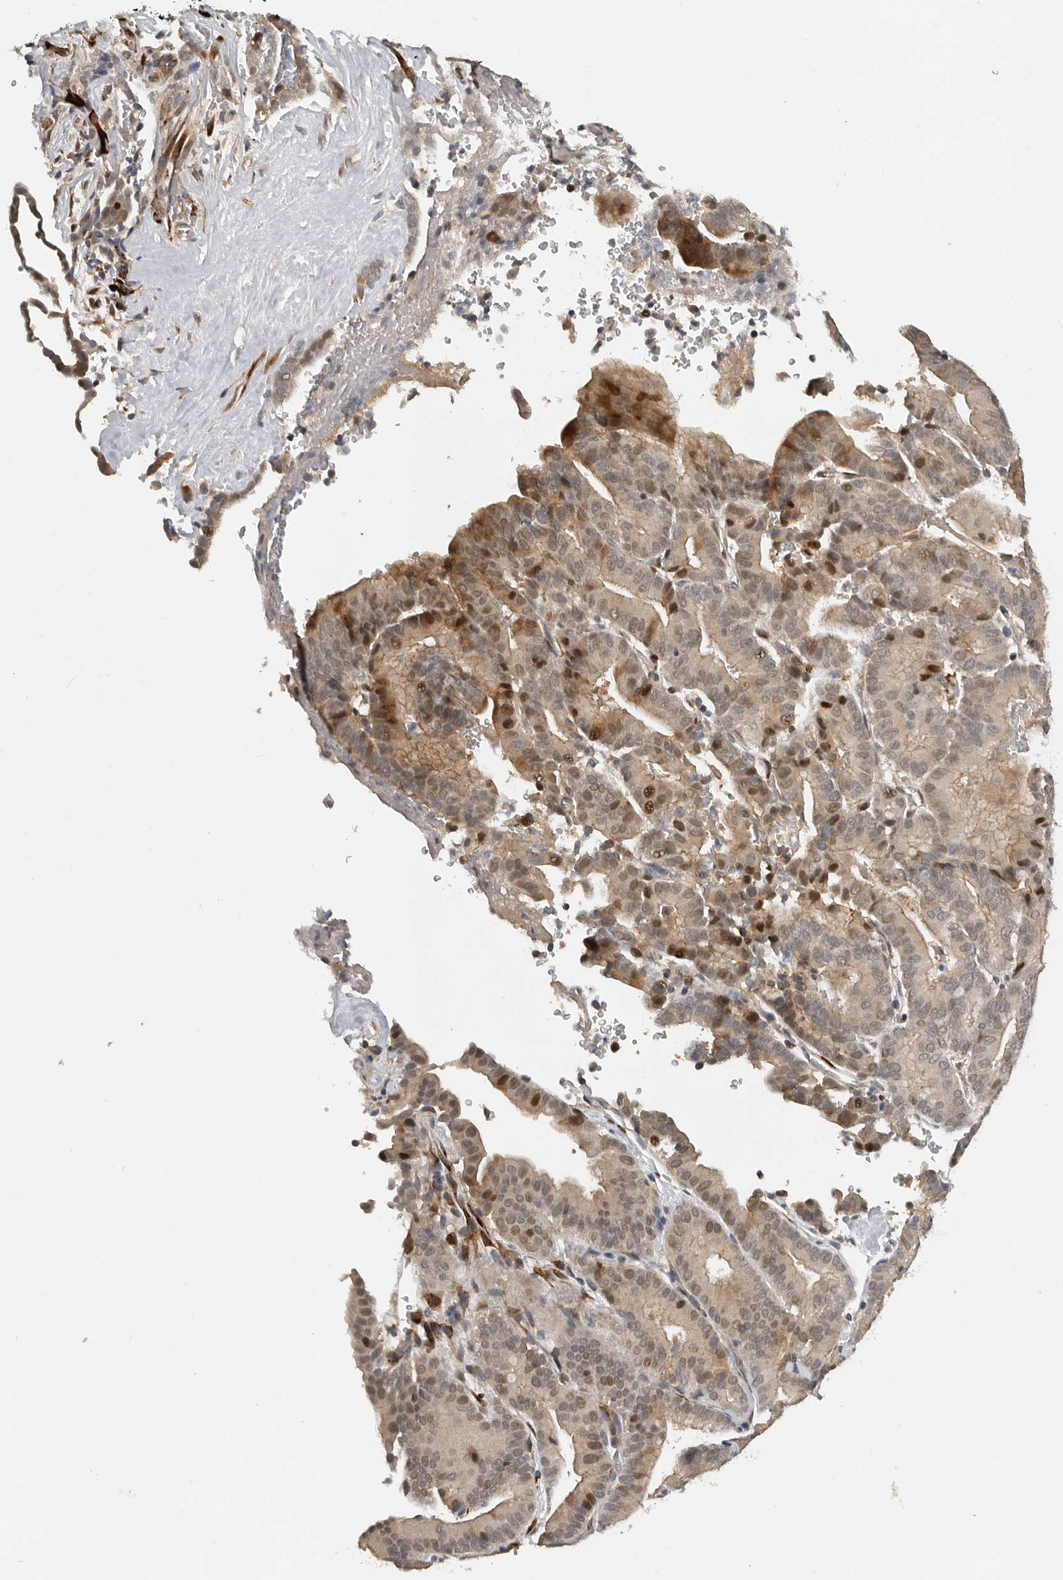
{"staining": {"intensity": "moderate", "quantity": ">75%", "location": "cytoplasmic/membranous,nuclear"}, "tissue": "liver cancer", "cell_type": "Tumor cells", "image_type": "cancer", "snomed": [{"axis": "morphology", "description": "Cholangiocarcinoma"}, {"axis": "topography", "description": "Liver"}], "caption": "Immunohistochemical staining of cholangiocarcinoma (liver) reveals moderate cytoplasmic/membranous and nuclear protein expression in about >75% of tumor cells. The staining was performed using DAB (3,3'-diaminobenzidine) to visualize the protein expression in brown, while the nuclei were stained in blue with hematoxylin (Magnification: 20x).", "gene": "HENMT1", "patient": {"sex": "female", "age": 75}}